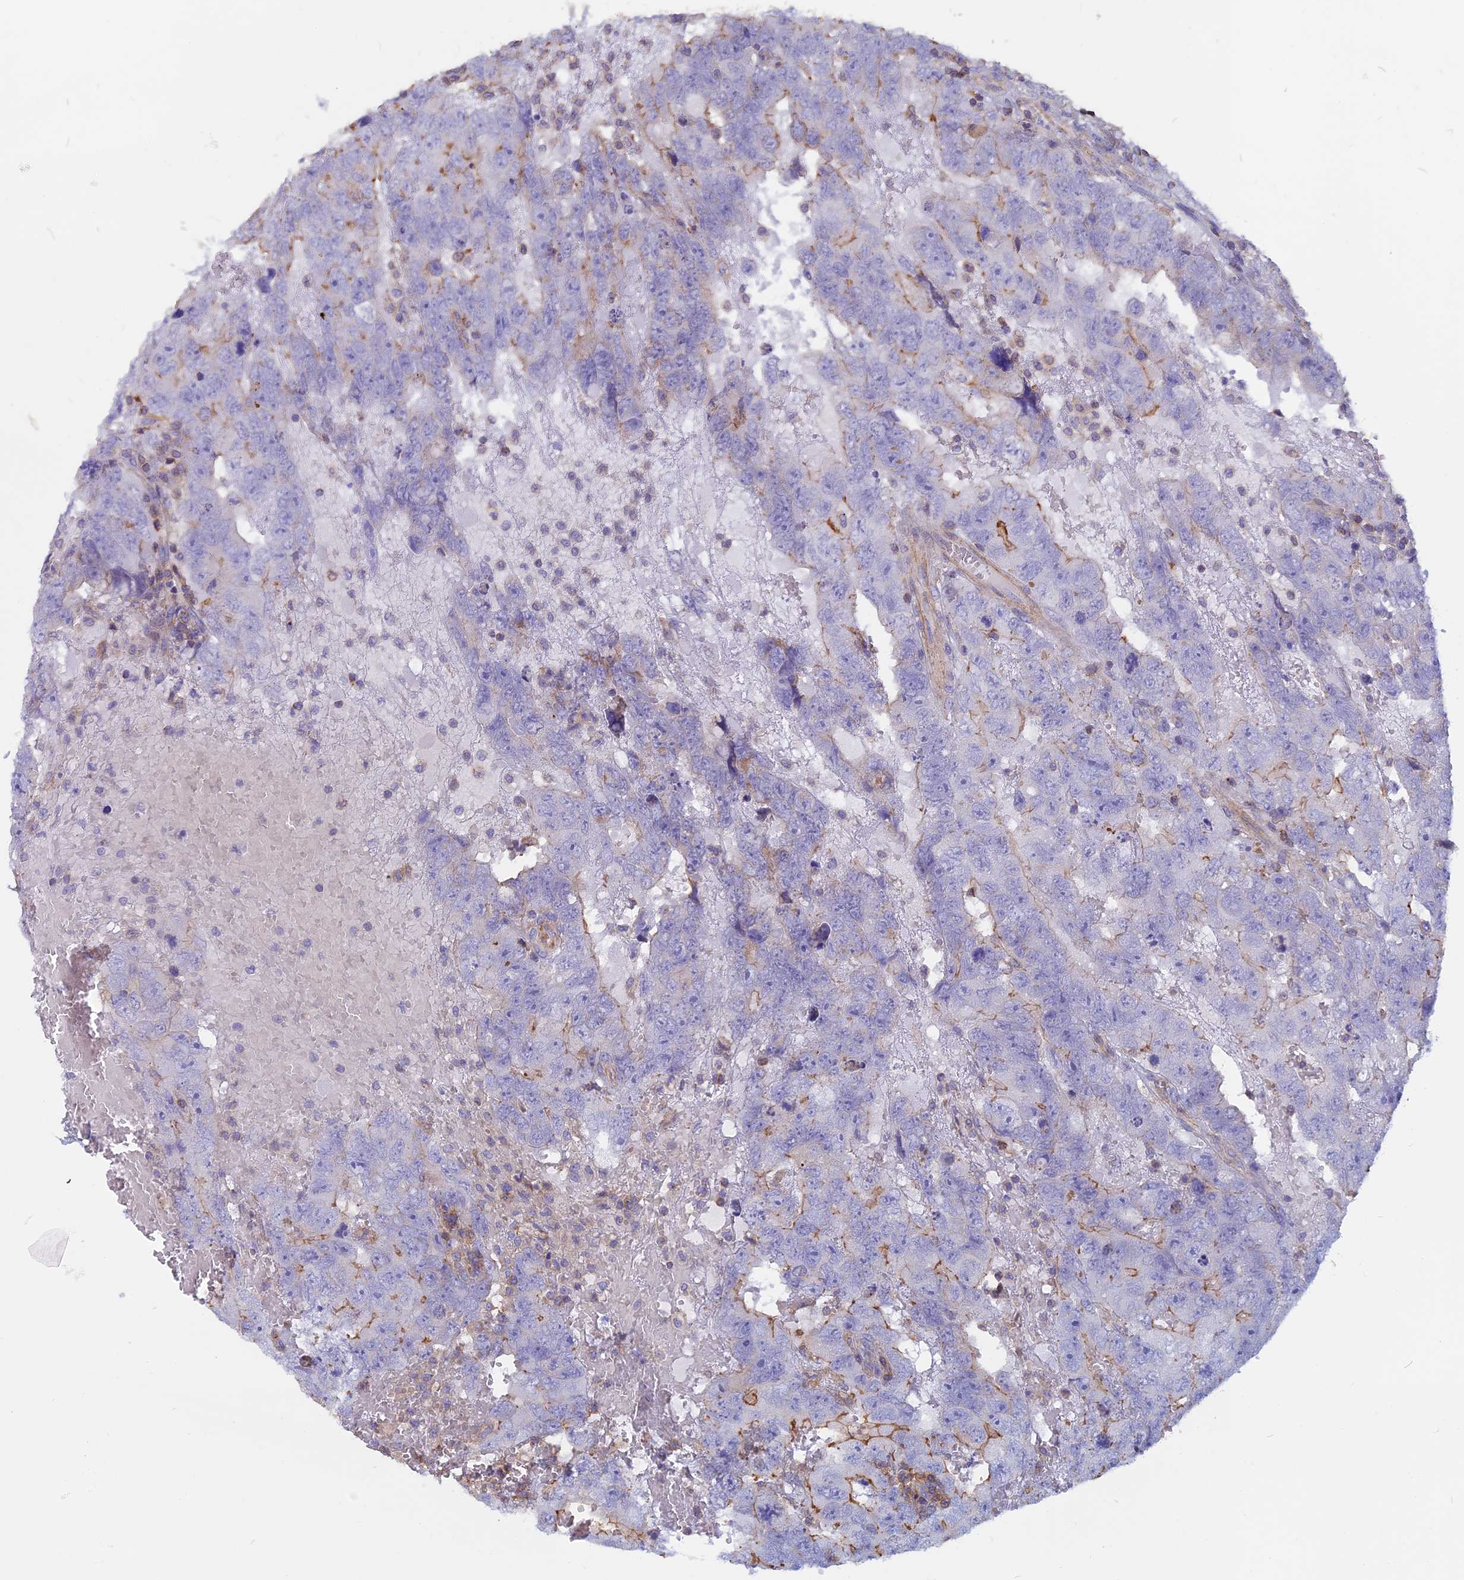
{"staining": {"intensity": "moderate", "quantity": "<25%", "location": "cytoplasmic/membranous"}, "tissue": "testis cancer", "cell_type": "Tumor cells", "image_type": "cancer", "snomed": [{"axis": "morphology", "description": "Carcinoma, Embryonal, NOS"}, {"axis": "topography", "description": "Testis"}], "caption": "Immunohistochemical staining of human embryonal carcinoma (testis) demonstrates low levels of moderate cytoplasmic/membranous protein staining in approximately <25% of tumor cells. Nuclei are stained in blue.", "gene": "HSD17B8", "patient": {"sex": "male", "age": 45}}